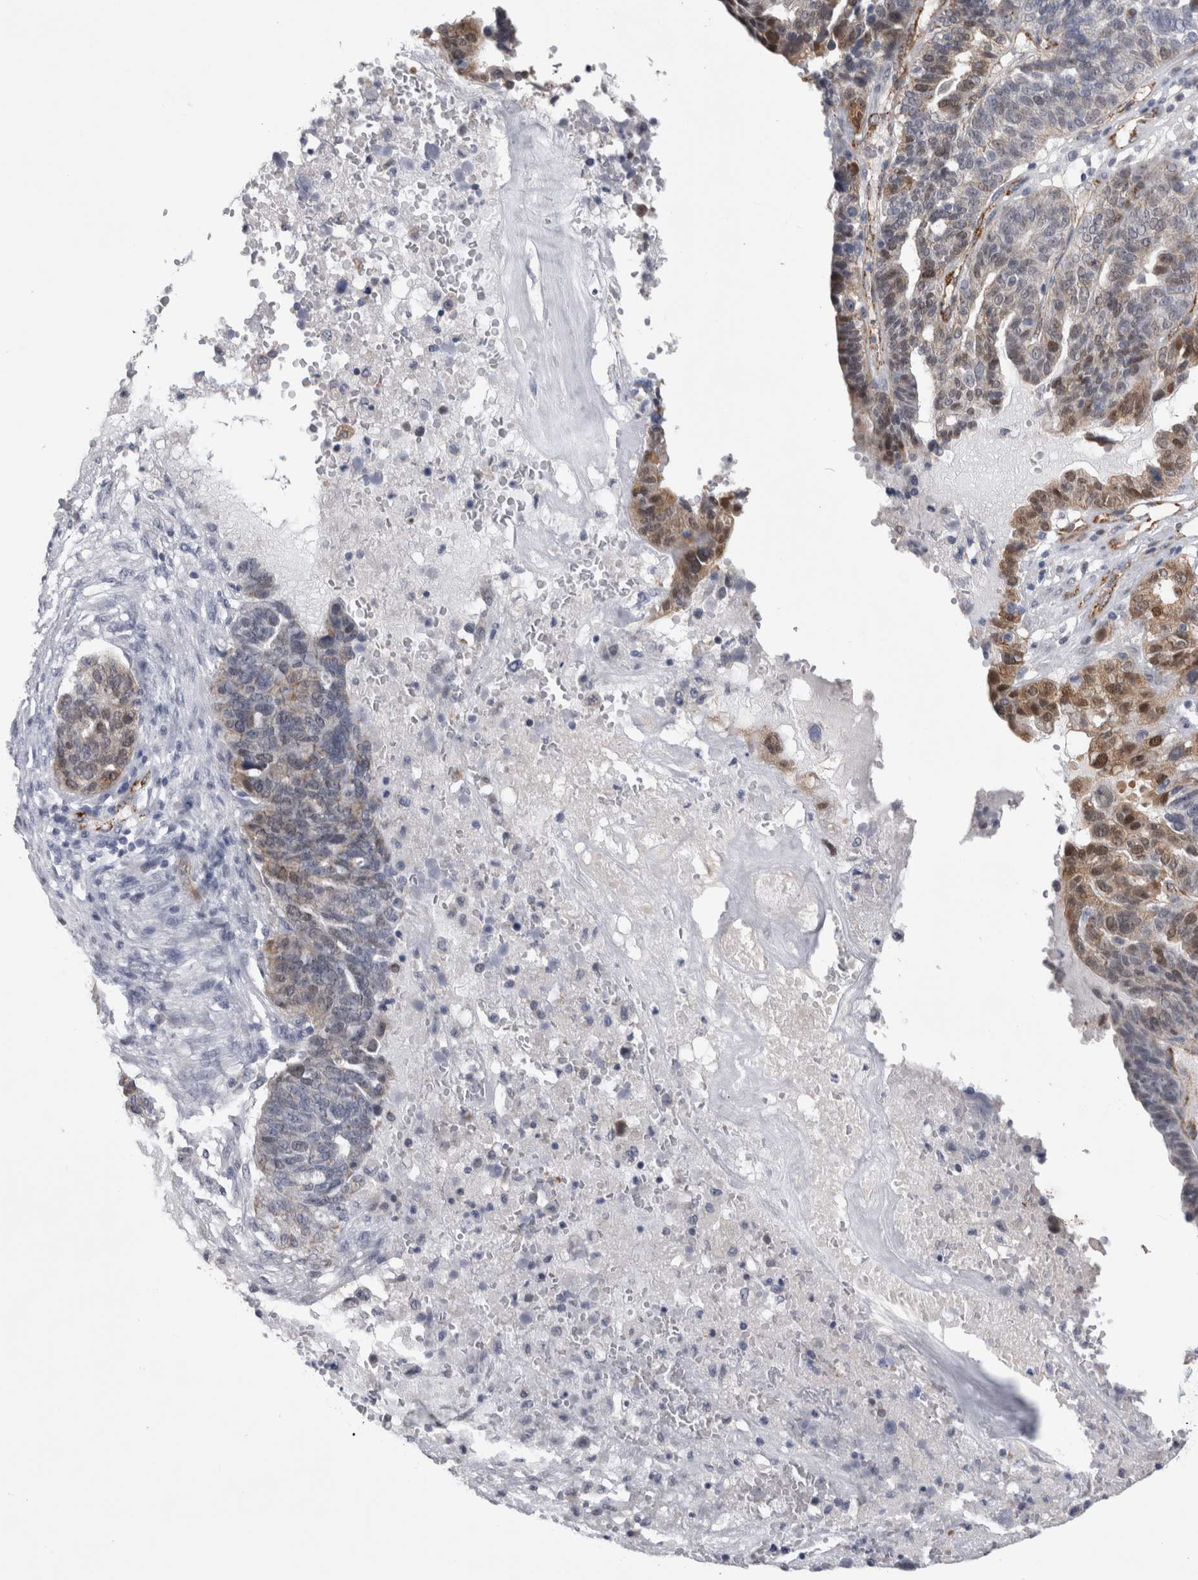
{"staining": {"intensity": "moderate", "quantity": "<25%", "location": "cytoplasmic/membranous,nuclear"}, "tissue": "ovarian cancer", "cell_type": "Tumor cells", "image_type": "cancer", "snomed": [{"axis": "morphology", "description": "Cystadenocarcinoma, serous, NOS"}, {"axis": "topography", "description": "Ovary"}], "caption": "A low amount of moderate cytoplasmic/membranous and nuclear expression is appreciated in approximately <25% of tumor cells in ovarian cancer (serous cystadenocarcinoma) tissue.", "gene": "ACOT7", "patient": {"sex": "female", "age": 59}}